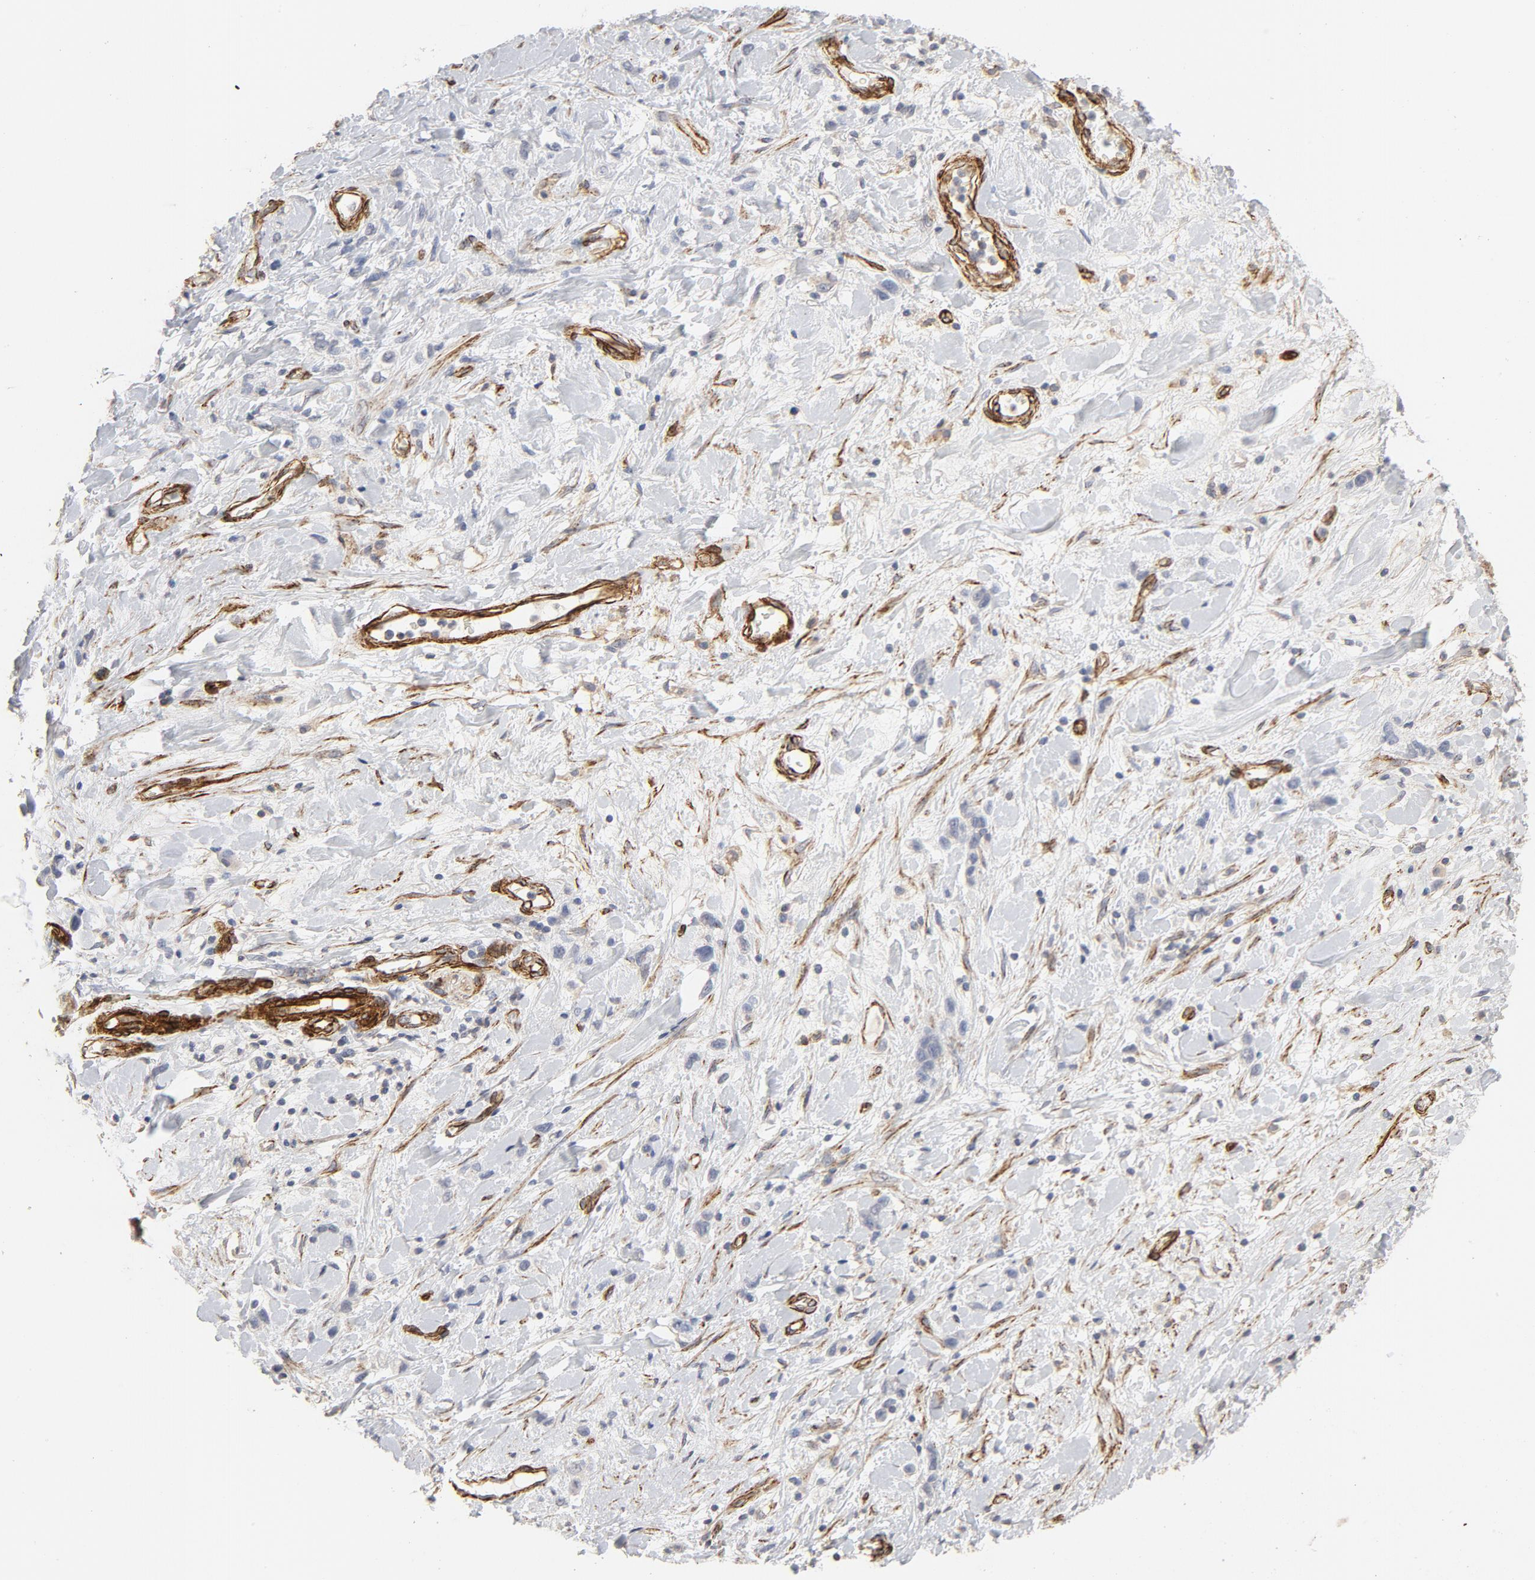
{"staining": {"intensity": "negative", "quantity": "none", "location": "none"}, "tissue": "stomach cancer", "cell_type": "Tumor cells", "image_type": "cancer", "snomed": [{"axis": "morphology", "description": "Normal tissue, NOS"}, {"axis": "morphology", "description": "Adenocarcinoma, NOS"}, {"axis": "morphology", "description": "Adenocarcinoma, High grade"}, {"axis": "topography", "description": "Stomach, upper"}, {"axis": "topography", "description": "Stomach"}], "caption": "Histopathology image shows no protein positivity in tumor cells of stomach adenocarcinoma (high-grade) tissue.", "gene": "GNG2", "patient": {"sex": "female", "age": 65}}